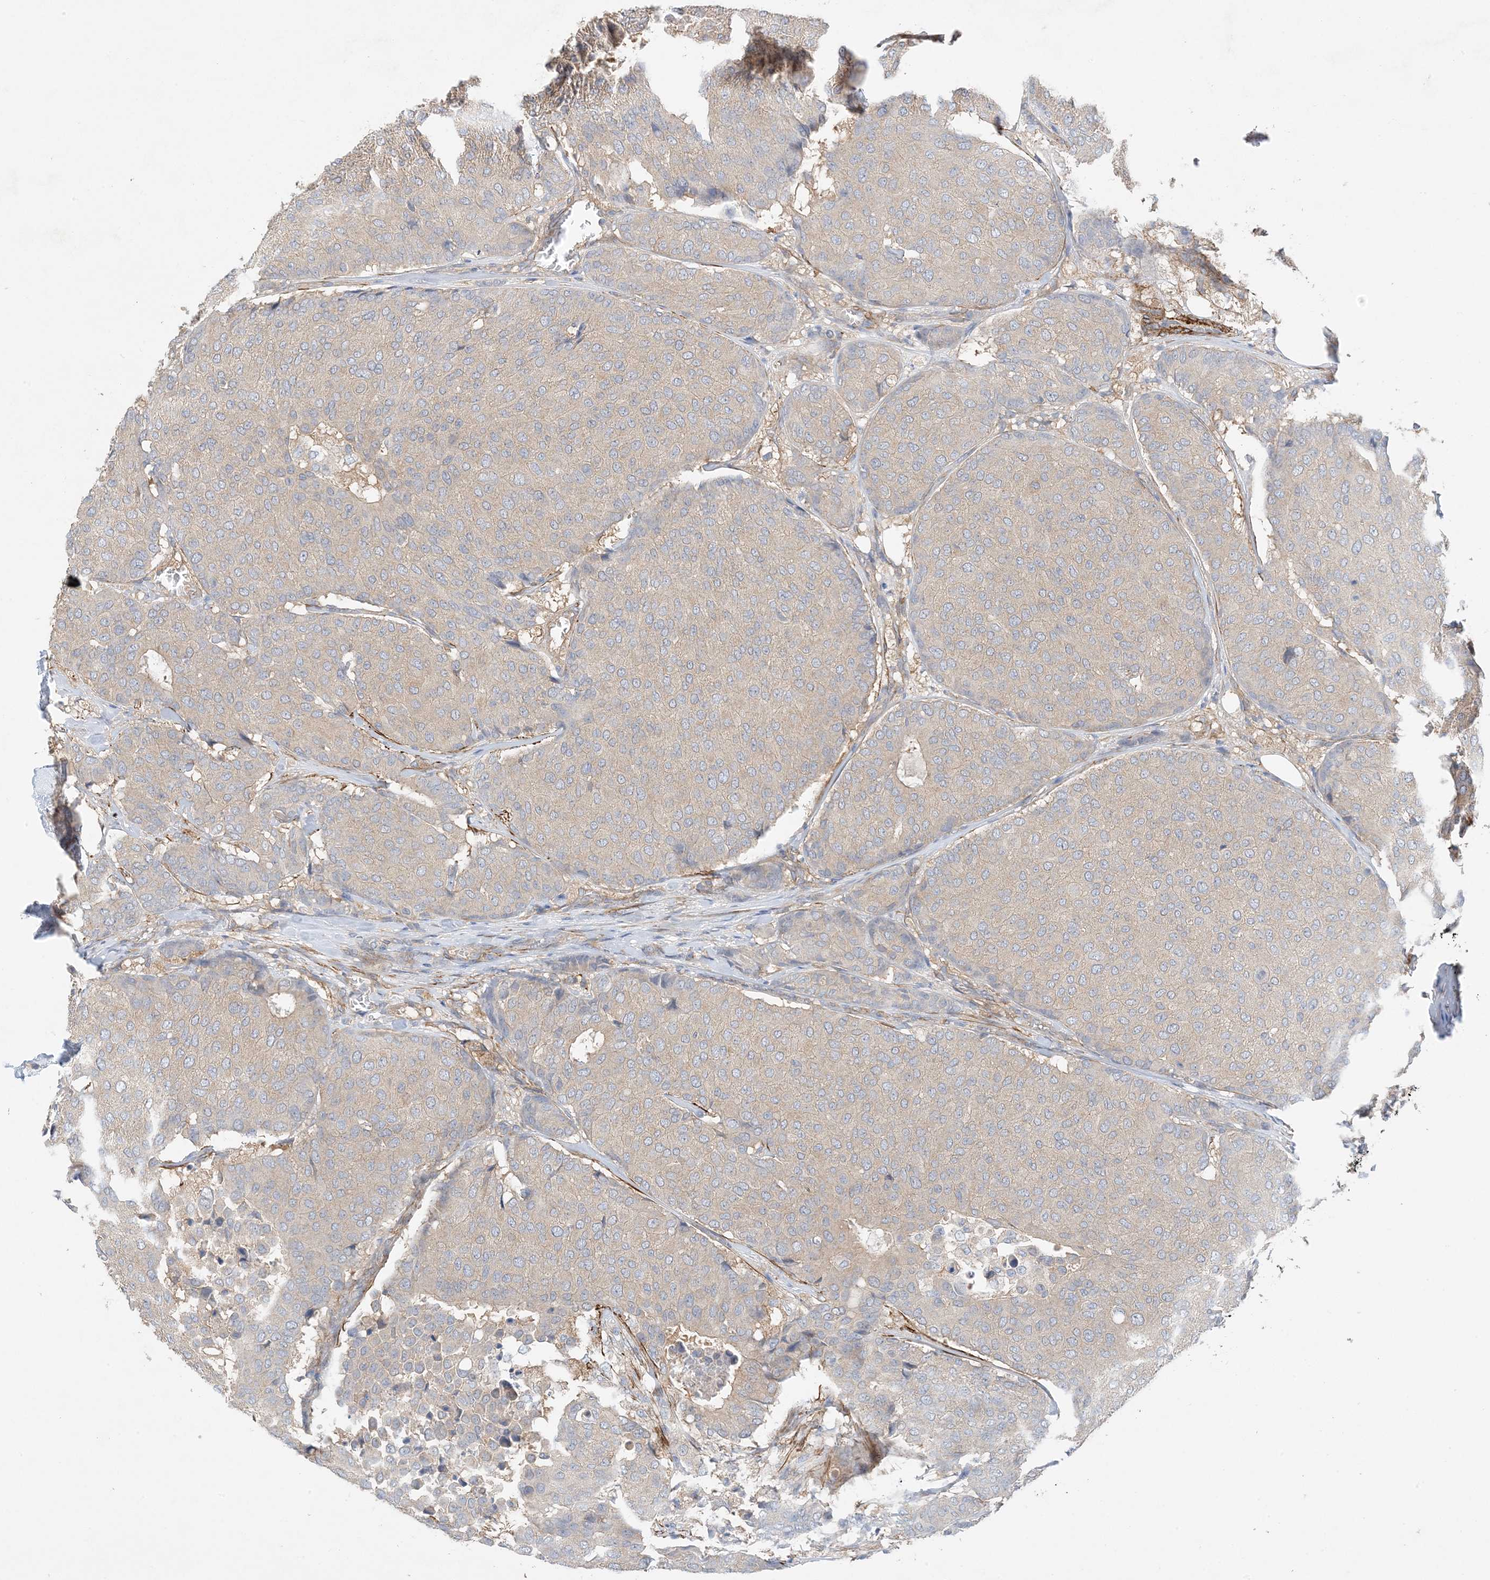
{"staining": {"intensity": "weak", "quantity": "25%-75%", "location": "cytoplasmic/membranous"}, "tissue": "breast cancer", "cell_type": "Tumor cells", "image_type": "cancer", "snomed": [{"axis": "morphology", "description": "Duct carcinoma"}, {"axis": "topography", "description": "Breast"}], "caption": "Immunohistochemistry (DAB) staining of breast cancer demonstrates weak cytoplasmic/membranous protein positivity in about 25%-75% of tumor cells. (Brightfield microscopy of DAB IHC at high magnification).", "gene": "KIFBP", "patient": {"sex": "female", "age": 75}}